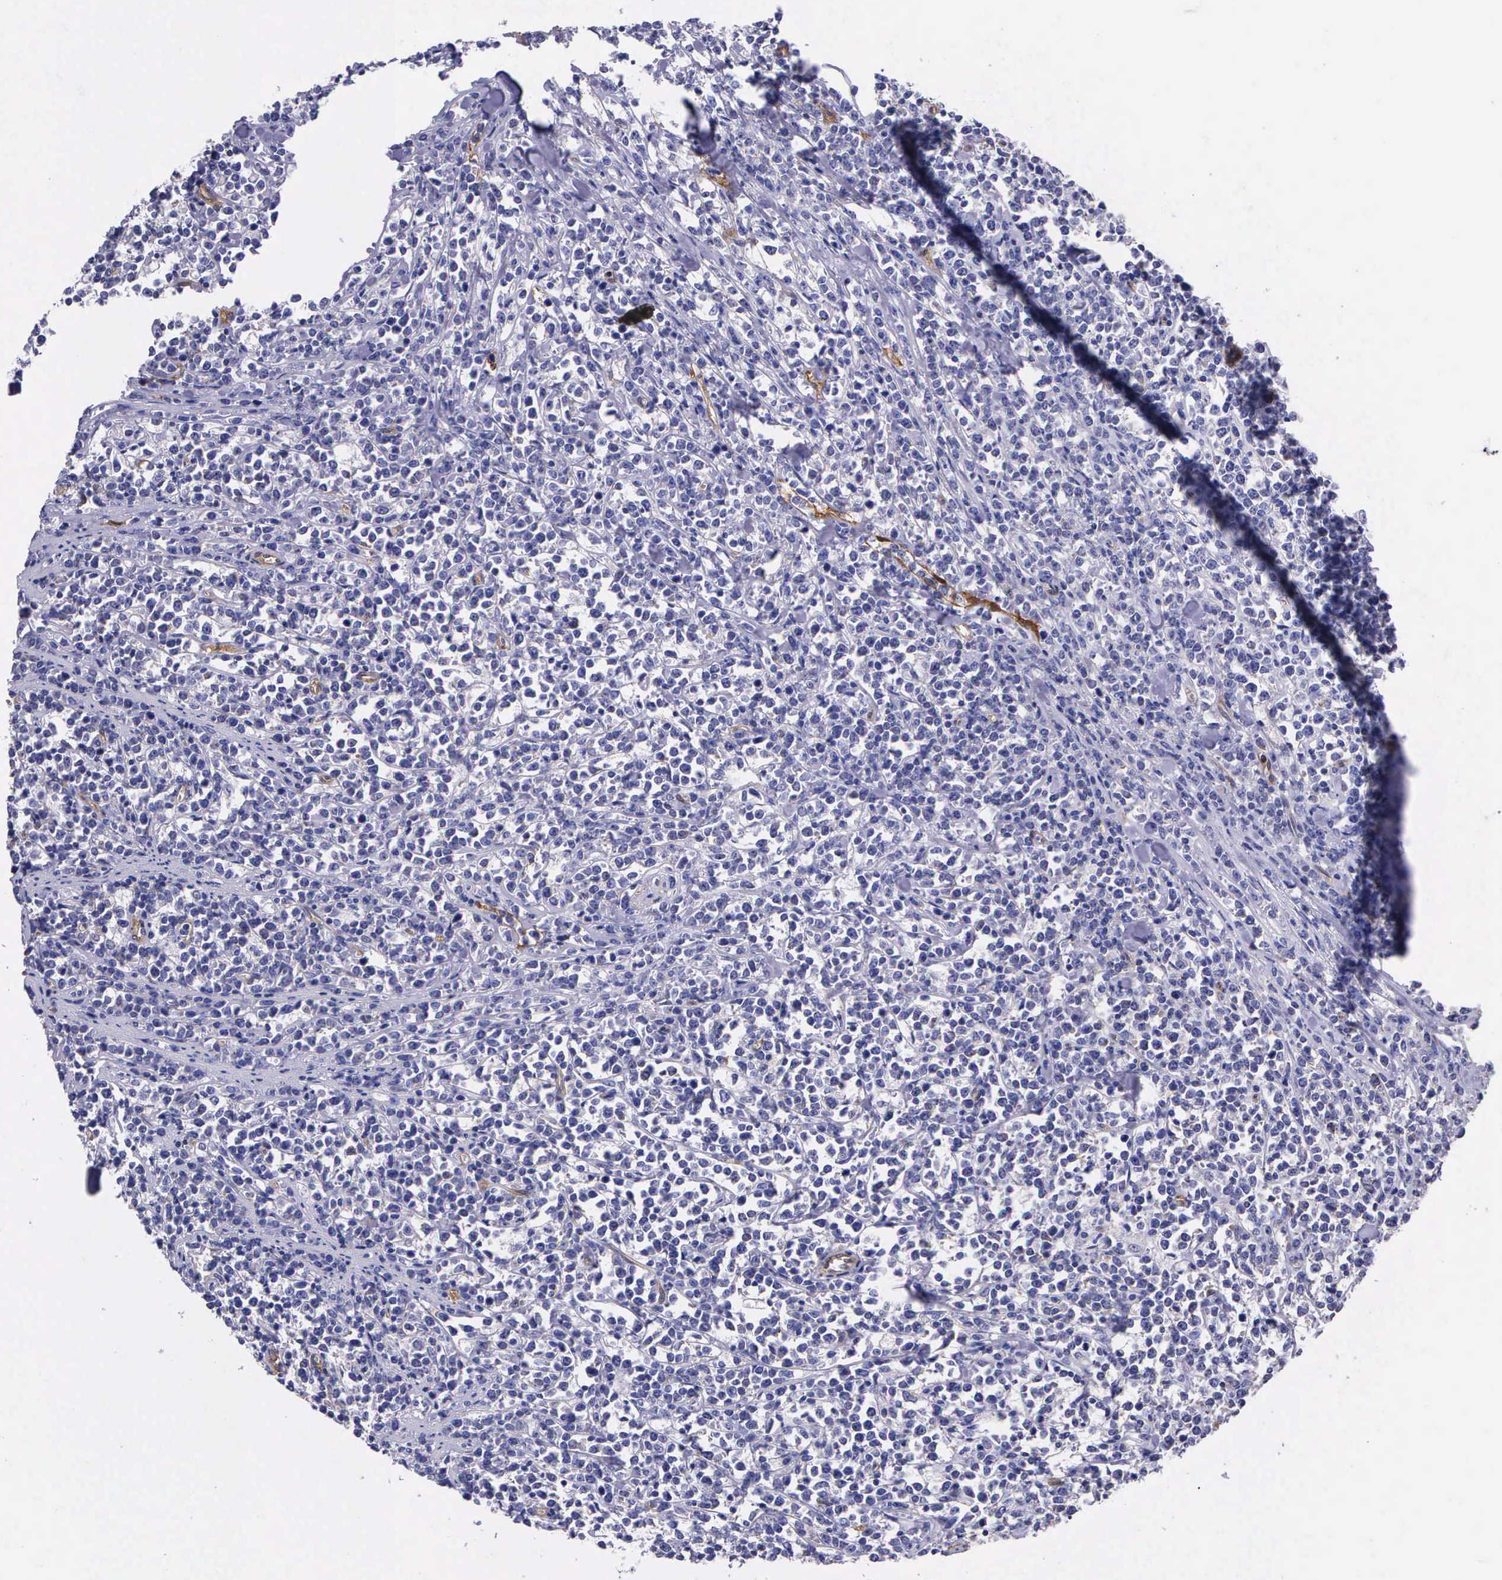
{"staining": {"intensity": "negative", "quantity": "none", "location": "none"}, "tissue": "lymphoma", "cell_type": "Tumor cells", "image_type": "cancer", "snomed": [{"axis": "morphology", "description": "Malignant lymphoma, non-Hodgkin's type, High grade"}, {"axis": "topography", "description": "Small intestine"}, {"axis": "topography", "description": "Colon"}], "caption": "Tumor cells are negative for brown protein staining in high-grade malignant lymphoma, non-Hodgkin's type.", "gene": "BCAR1", "patient": {"sex": "male", "age": 8}}